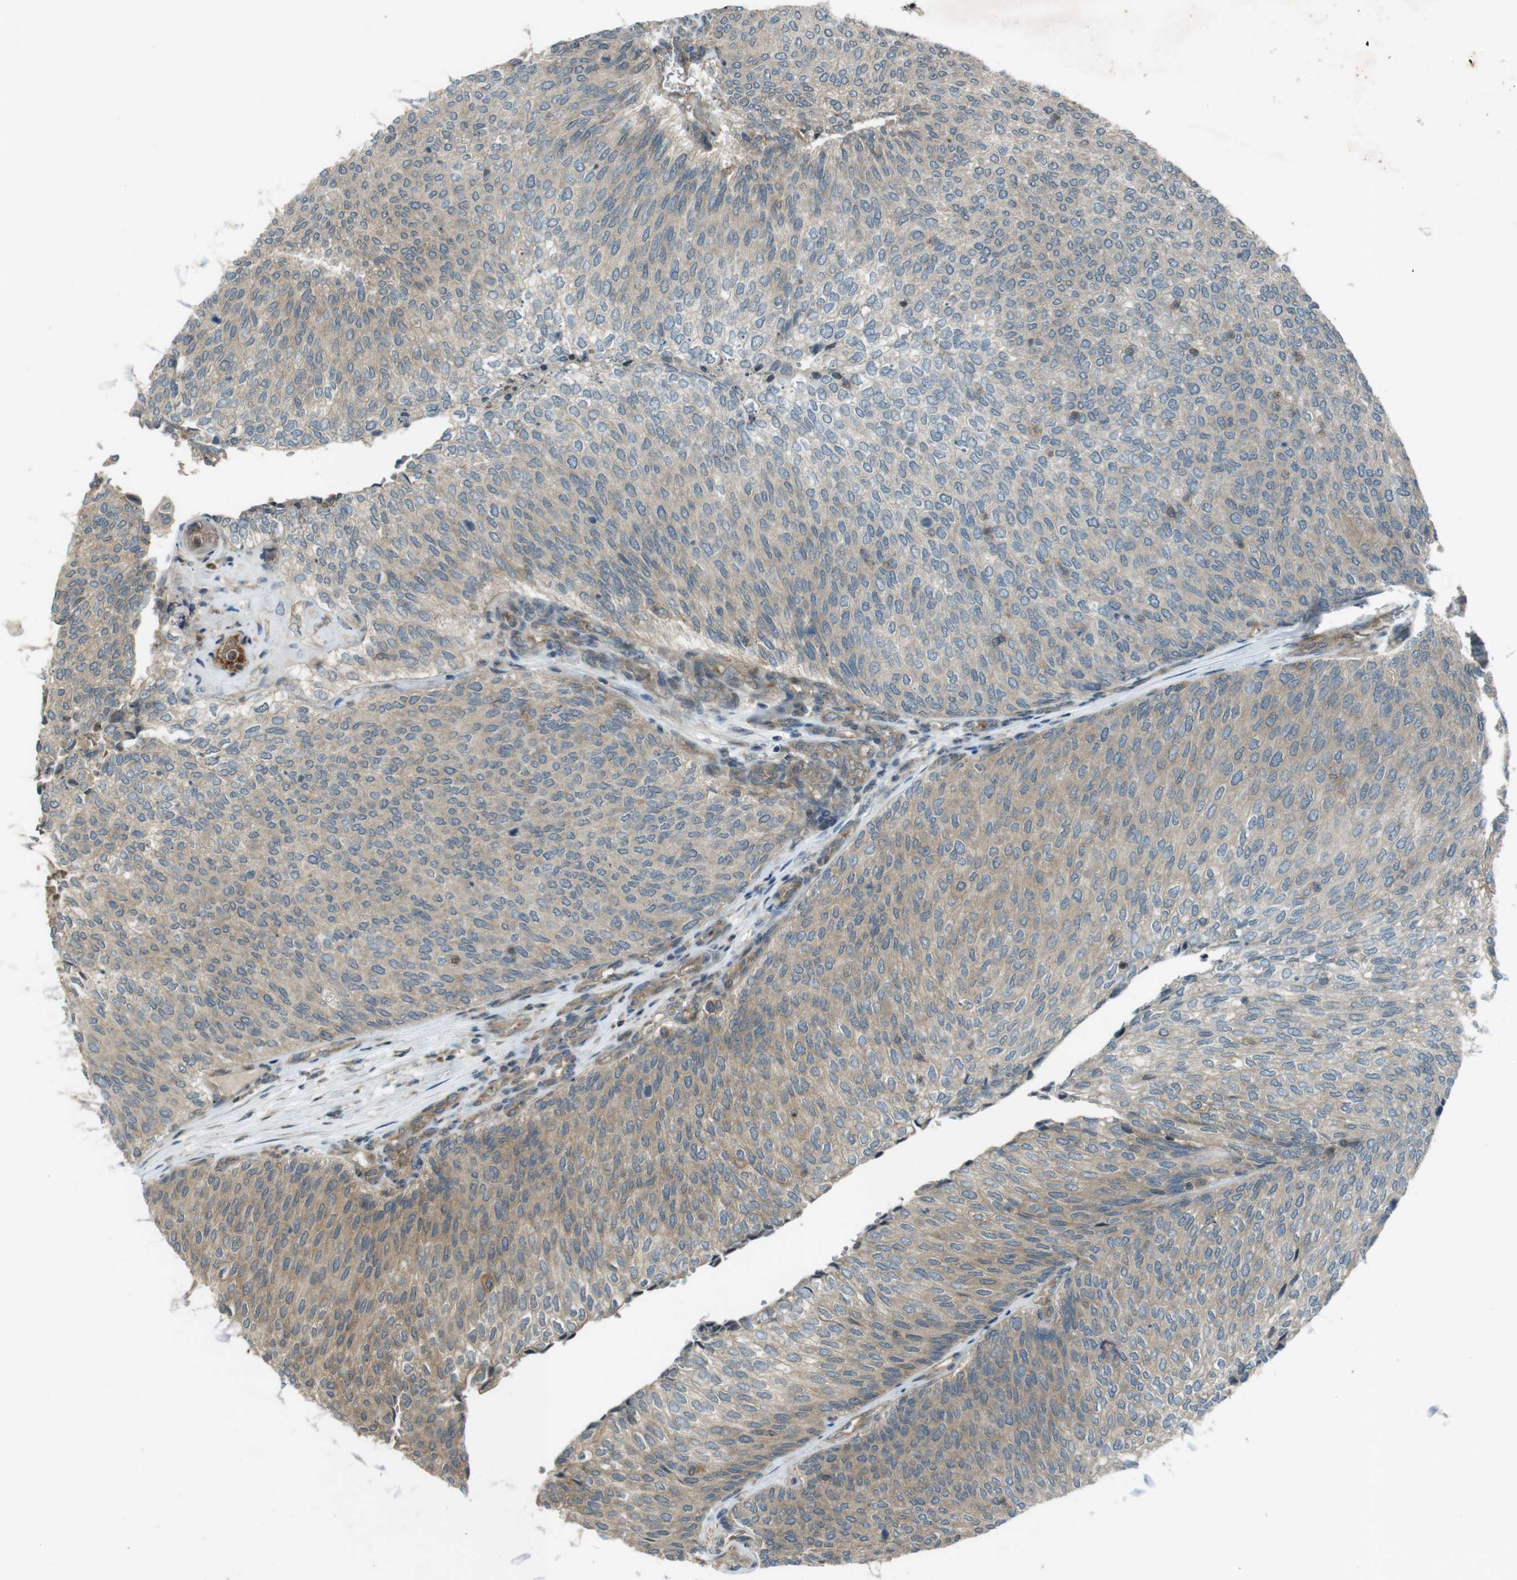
{"staining": {"intensity": "weak", "quantity": "25%-75%", "location": "cytoplasmic/membranous"}, "tissue": "urothelial cancer", "cell_type": "Tumor cells", "image_type": "cancer", "snomed": [{"axis": "morphology", "description": "Urothelial carcinoma, Low grade"}, {"axis": "topography", "description": "Urinary bladder"}], "caption": "There is low levels of weak cytoplasmic/membranous expression in tumor cells of low-grade urothelial carcinoma, as demonstrated by immunohistochemical staining (brown color).", "gene": "ZYX", "patient": {"sex": "female", "age": 79}}